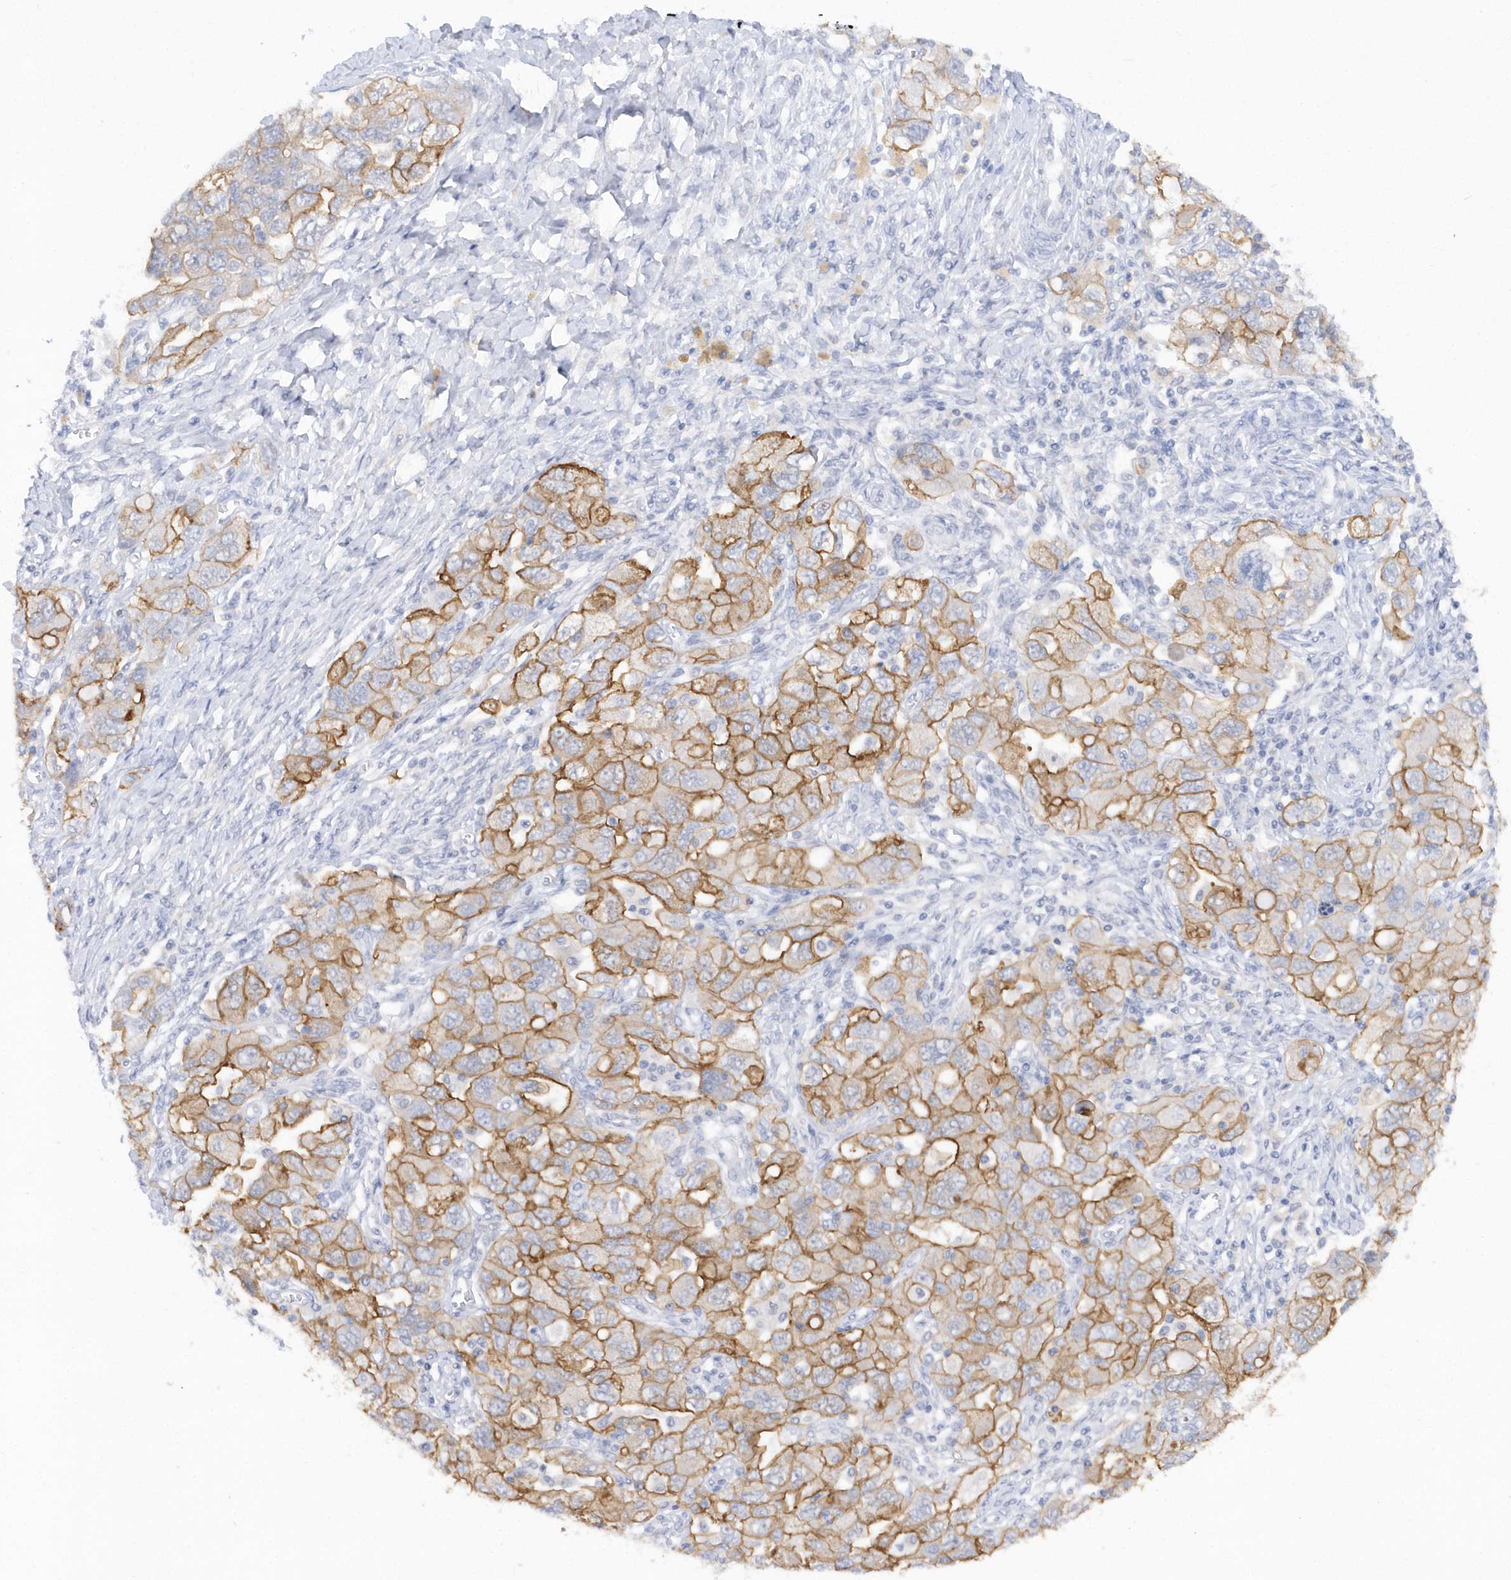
{"staining": {"intensity": "moderate", "quantity": ">75%", "location": "cytoplasmic/membranous"}, "tissue": "ovarian cancer", "cell_type": "Tumor cells", "image_type": "cancer", "snomed": [{"axis": "morphology", "description": "Carcinoma, NOS"}, {"axis": "morphology", "description": "Cystadenocarcinoma, serous, NOS"}, {"axis": "topography", "description": "Ovary"}], "caption": "The image displays immunohistochemical staining of carcinoma (ovarian). There is moderate cytoplasmic/membranous expression is appreciated in about >75% of tumor cells.", "gene": "RPE", "patient": {"sex": "female", "age": 69}}